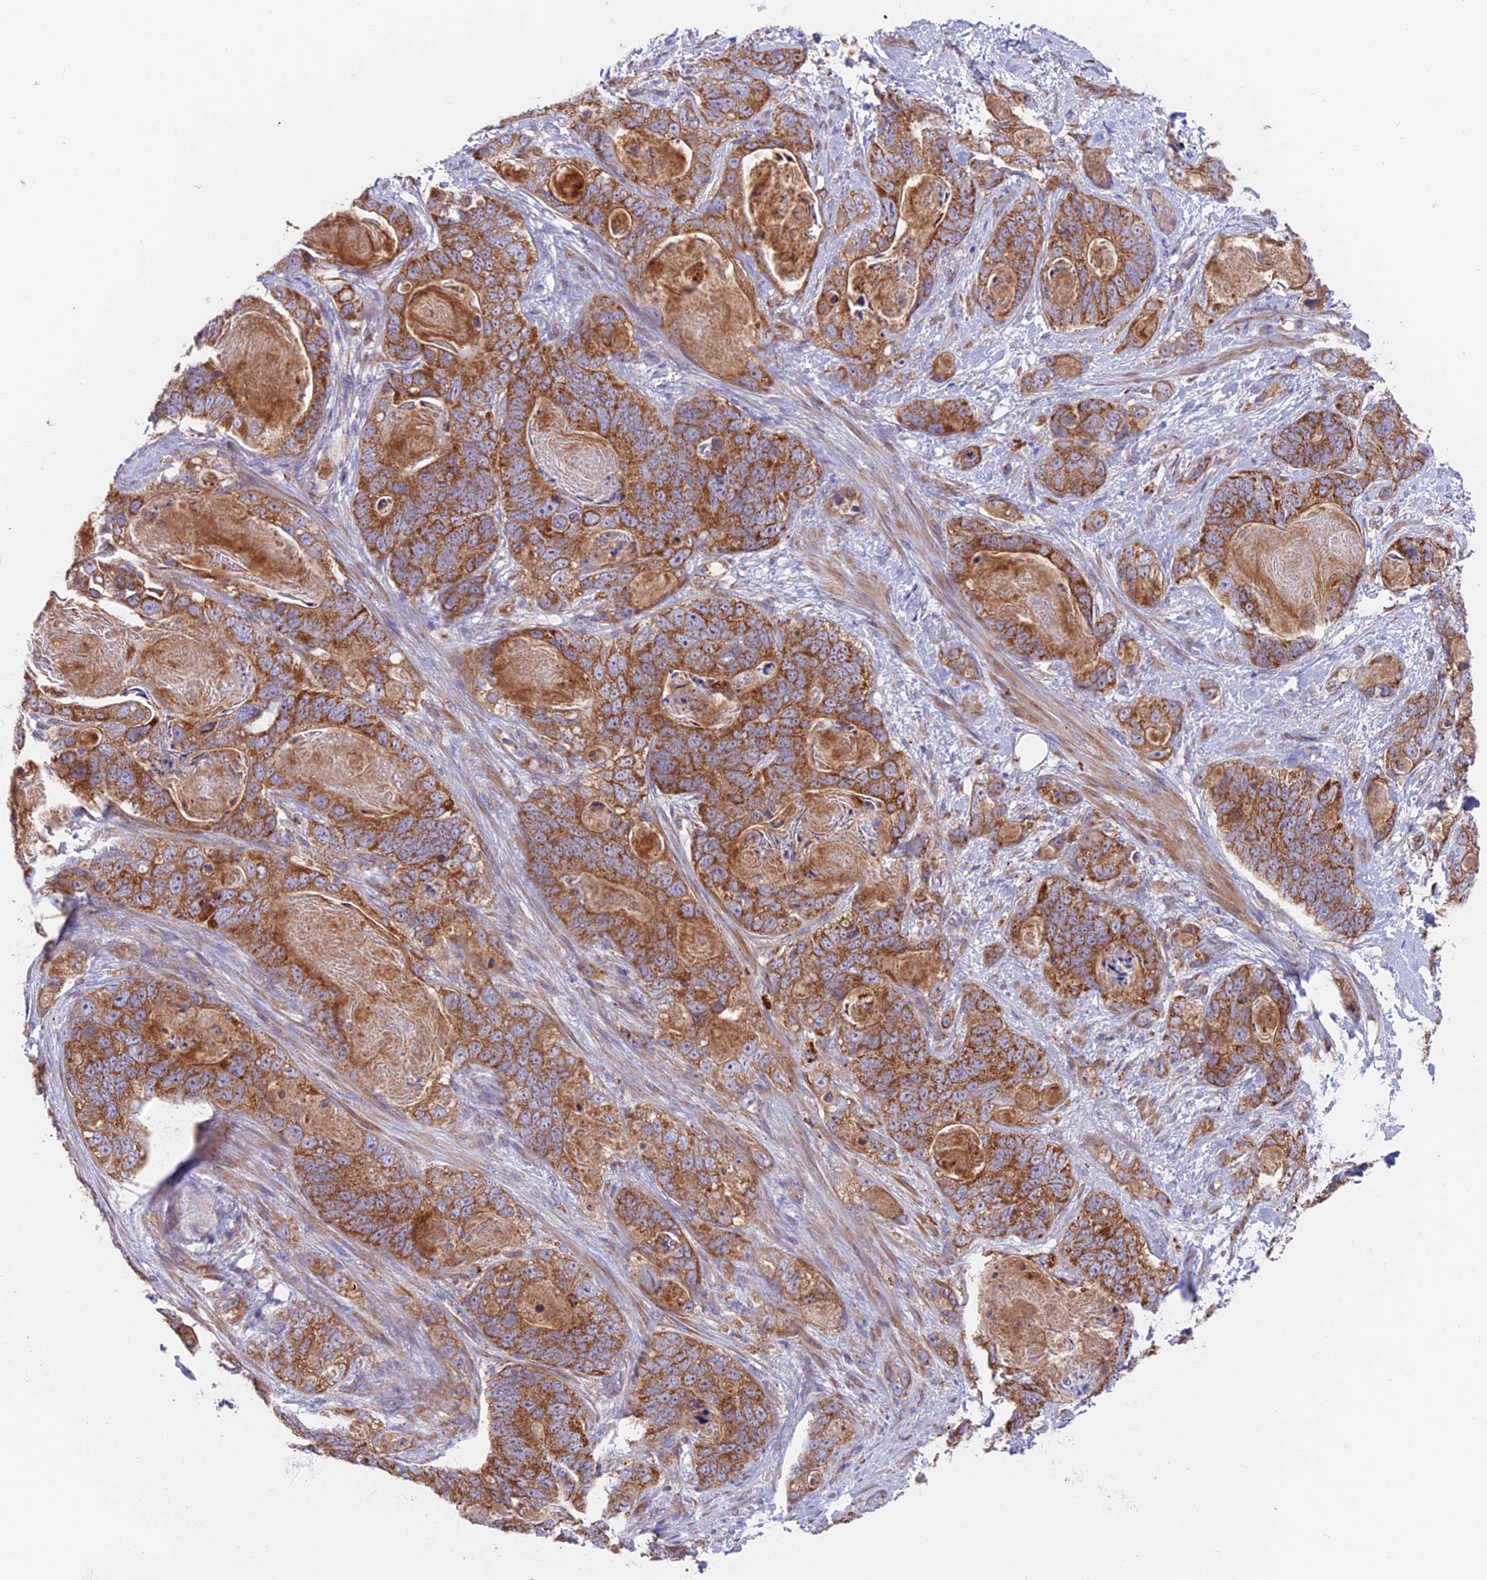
{"staining": {"intensity": "strong", "quantity": ">75%", "location": "cytoplasmic/membranous"}, "tissue": "stomach cancer", "cell_type": "Tumor cells", "image_type": "cancer", "snomed": [{"axis": "morphology", "description": "Normal tissue, NOS"}, {"axis": "morphology", "description": "Adenocarcinoma, NOS"}, {"axis": "topography", "description": "Stomach"}], "caption": "Protein staining of adenocarcinoma (stomach) tissue reveals strong cytoplasmic/membranous staining in approximately >75% of tumor cells.", "gene": "TBC1D20", "patient": {"sex": "female", "age": 89}}